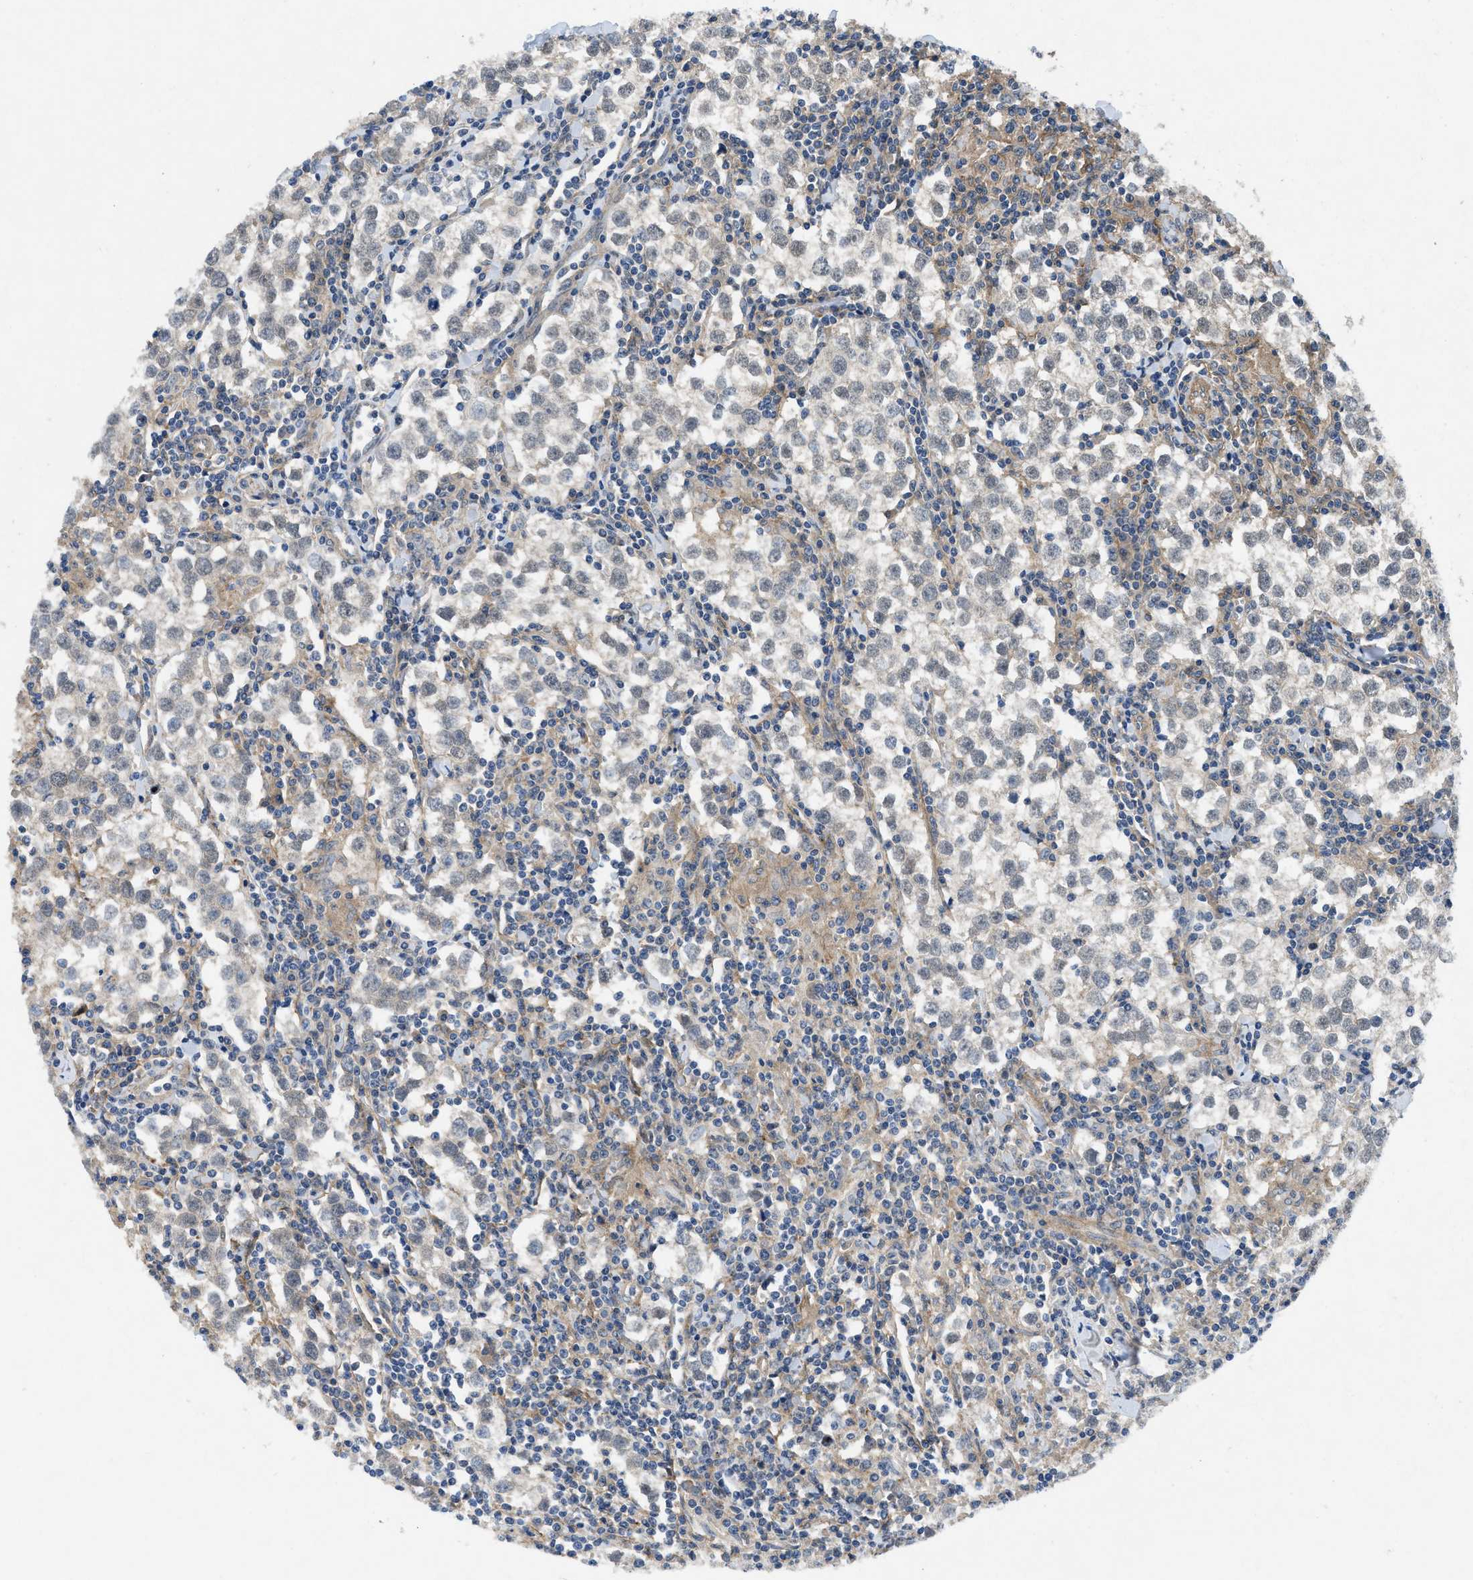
{"staining": {"intensity": "negative", "quantity": "none", "location": "none"}, "tissue": "testis cancer", "cell_type": "Tumor cells", "image_type": "cancer", "snomed": [{"axis": "morphology", "description": "Seminoma, NOS"}, {"axis": "morphology", "description": "Carcinoma, Embryonal, NOS"}, {"axis": "topography", "description": "Testis"}], "caption": "High magnification brightfield microscopy of testis seminoma stained with DAB (3,3'-diaminobenzidine) (brown) and counterstained with hematoxylin (blue): tumor cells show no significant positivity.", "gene": "PANX1", "patient": {"sex": "male", "age": 36}}